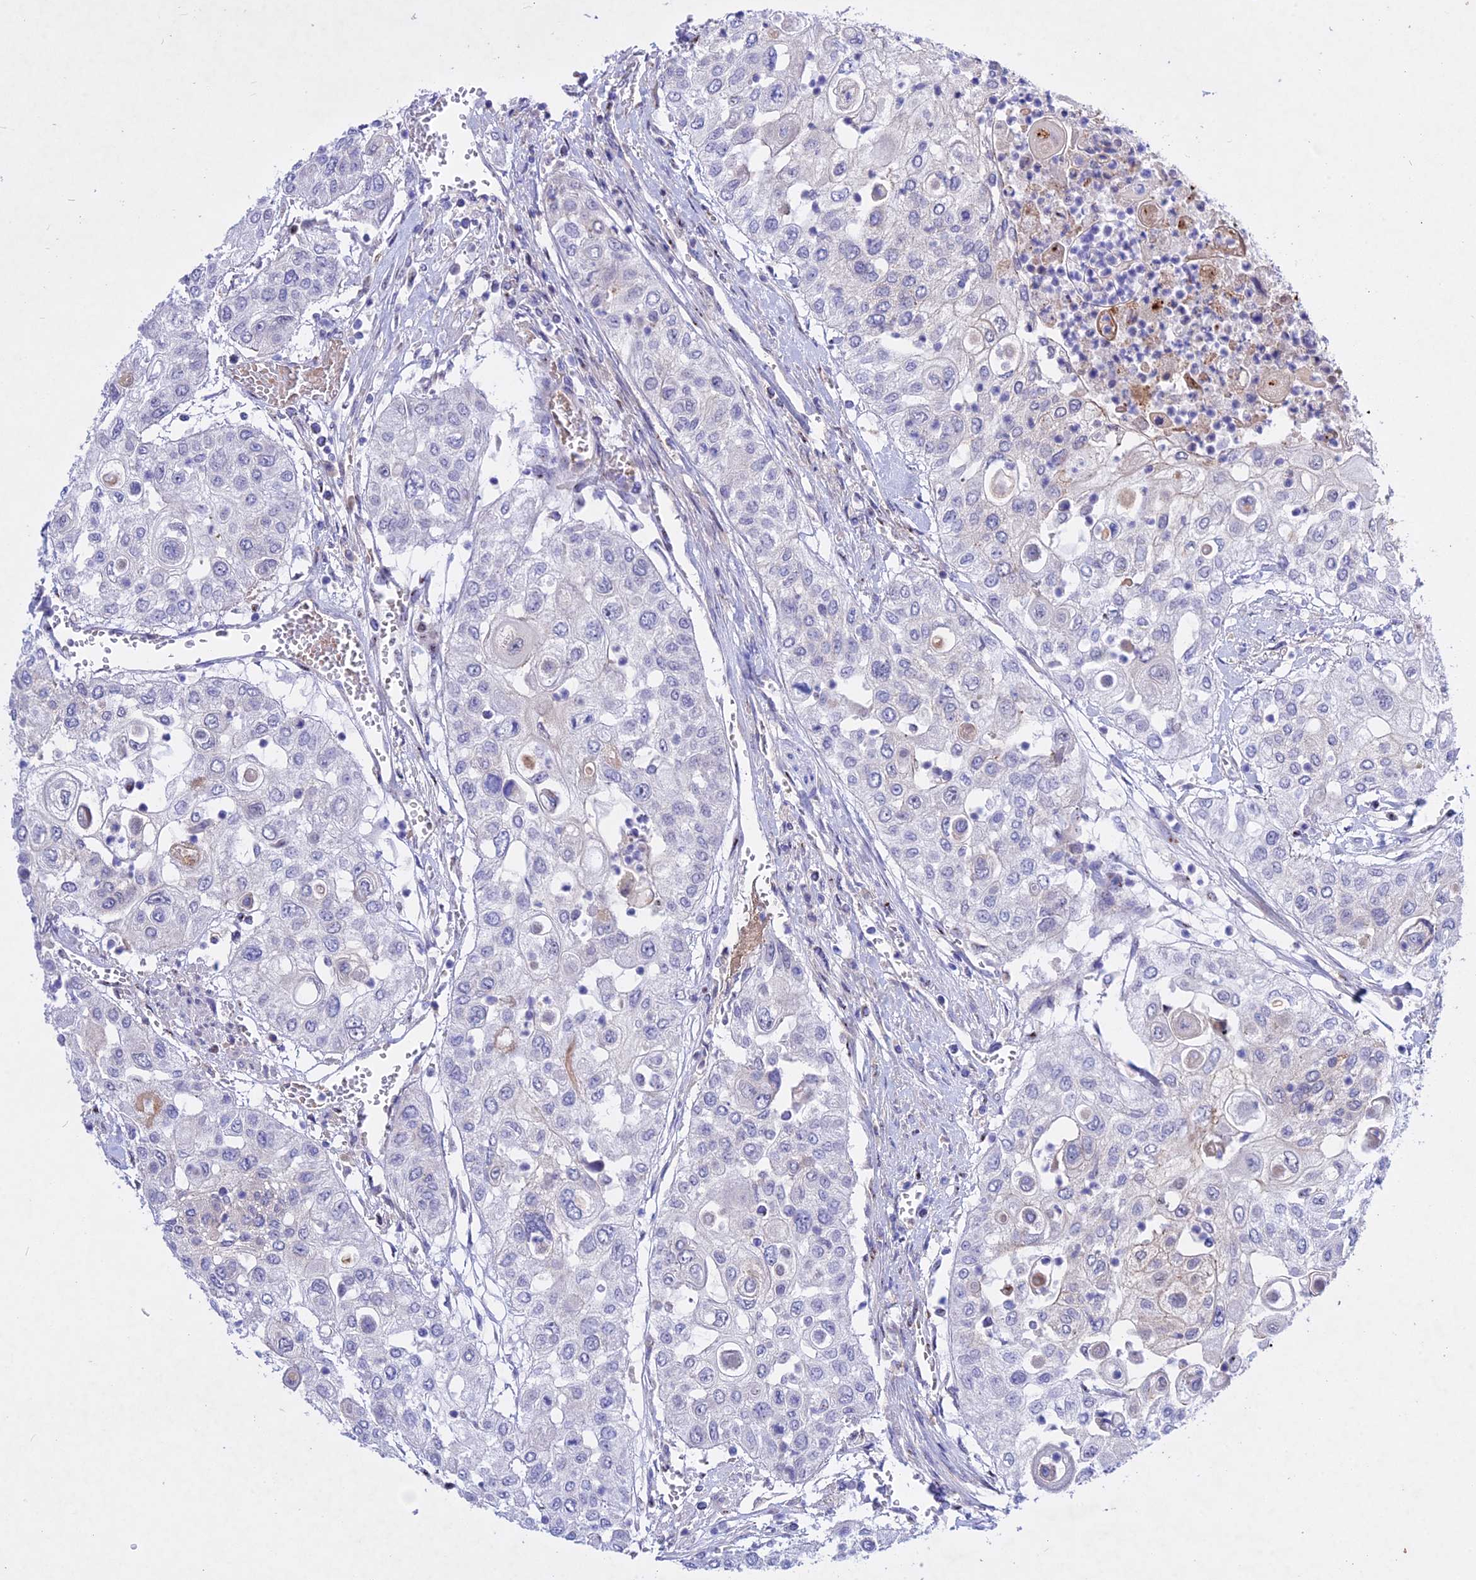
{"staining": {"intensity": "negative", "quantity": "none", "location": "none"}, "tissue": "urothelial cancer", "cell_type": "Tumor cells", "image_type": "cancer", "snomed": [{"axis": "morphology", "description": "Urothelial carcinoma, High grade"}, {"axis": "topography", "description": "Urinary bladder"}], "caption": "This is a histopathology image of immunohistochemistry (IHC) staining of urothelial cancer, which shows no staining in tumor cells.", "gene": "GK5", "patient": {"sex": "female", "age": 79}}